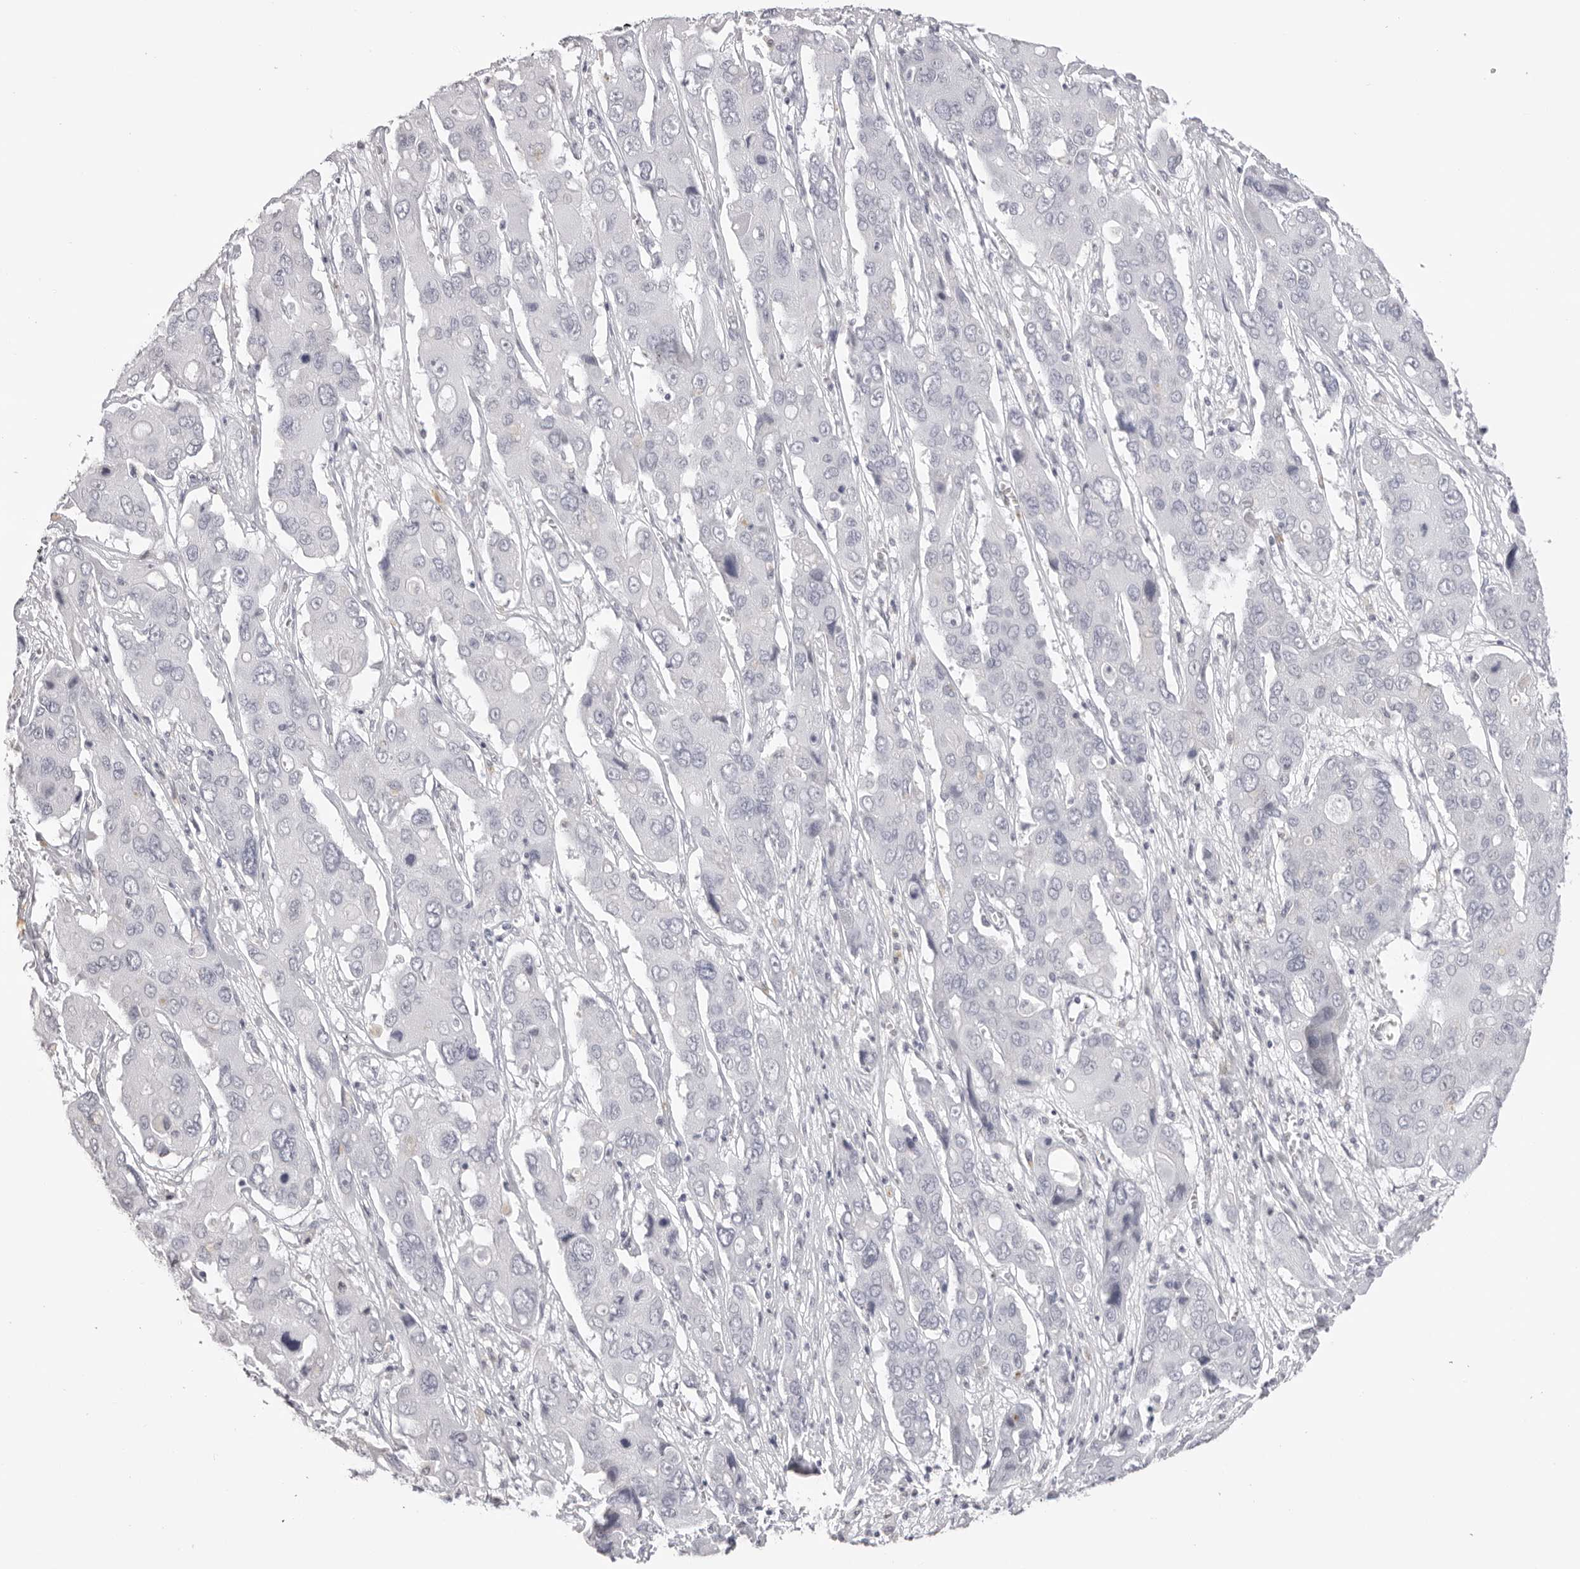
{"staining": {"intensity": "negative", "quantity": "none", "location": "none"}, "tissue": "liver cancer", "cell_type": "Tumor cells", "image_type": "cancer", "snomed": [{"axis": "morphology", "description": "Cholangiocarcinoma"}, {"axis": "topography", "description": "Liver"}], "caption": "Histopathology image shows no significant protein expression in tumor cells of liver cancer (cholangiocarcinoma).", "gene": "CST1", "patient": {"sex": "male", "age": 67}}